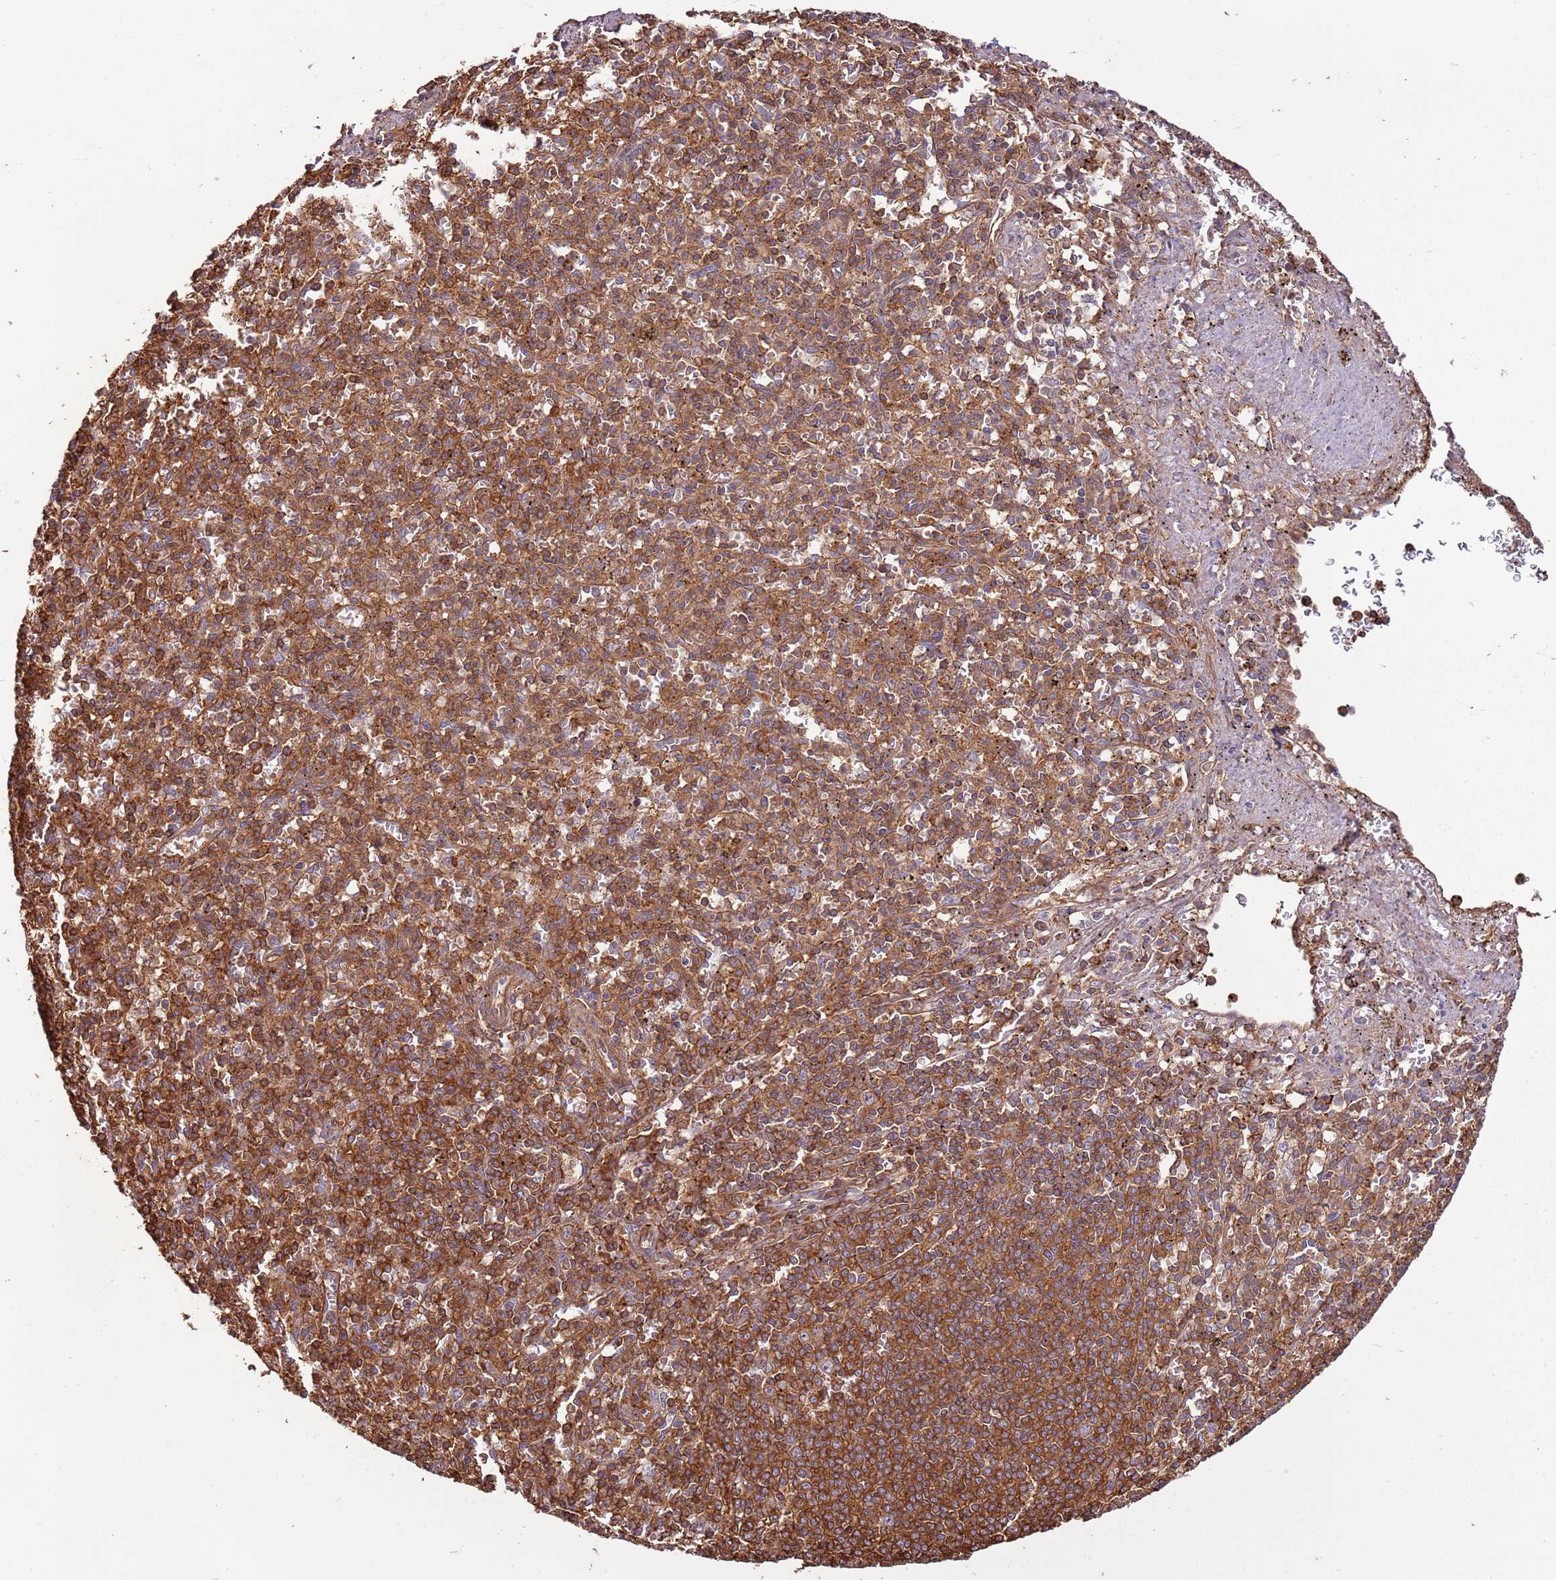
{"staining": {"intensity": "moderate", "quantity": ">75%", "location": "cytoplasmic/membranous"}, "tissue": "spleen", "cell_type": "Cells in red pulp", "image_type": "normal", "snomed": [{"axis": "morphology", "description": "Normal tissue, NOS"}, {"axis": "topography", "description": "Spleen"}], "caption": "Protein expression analysis of normal spleen displays moderate cytoplasmic/membranous positivity in about >75% of cells in red pulp.", "gene": "ACVR2A", "patient": {"sex": "male", "age": 72}}